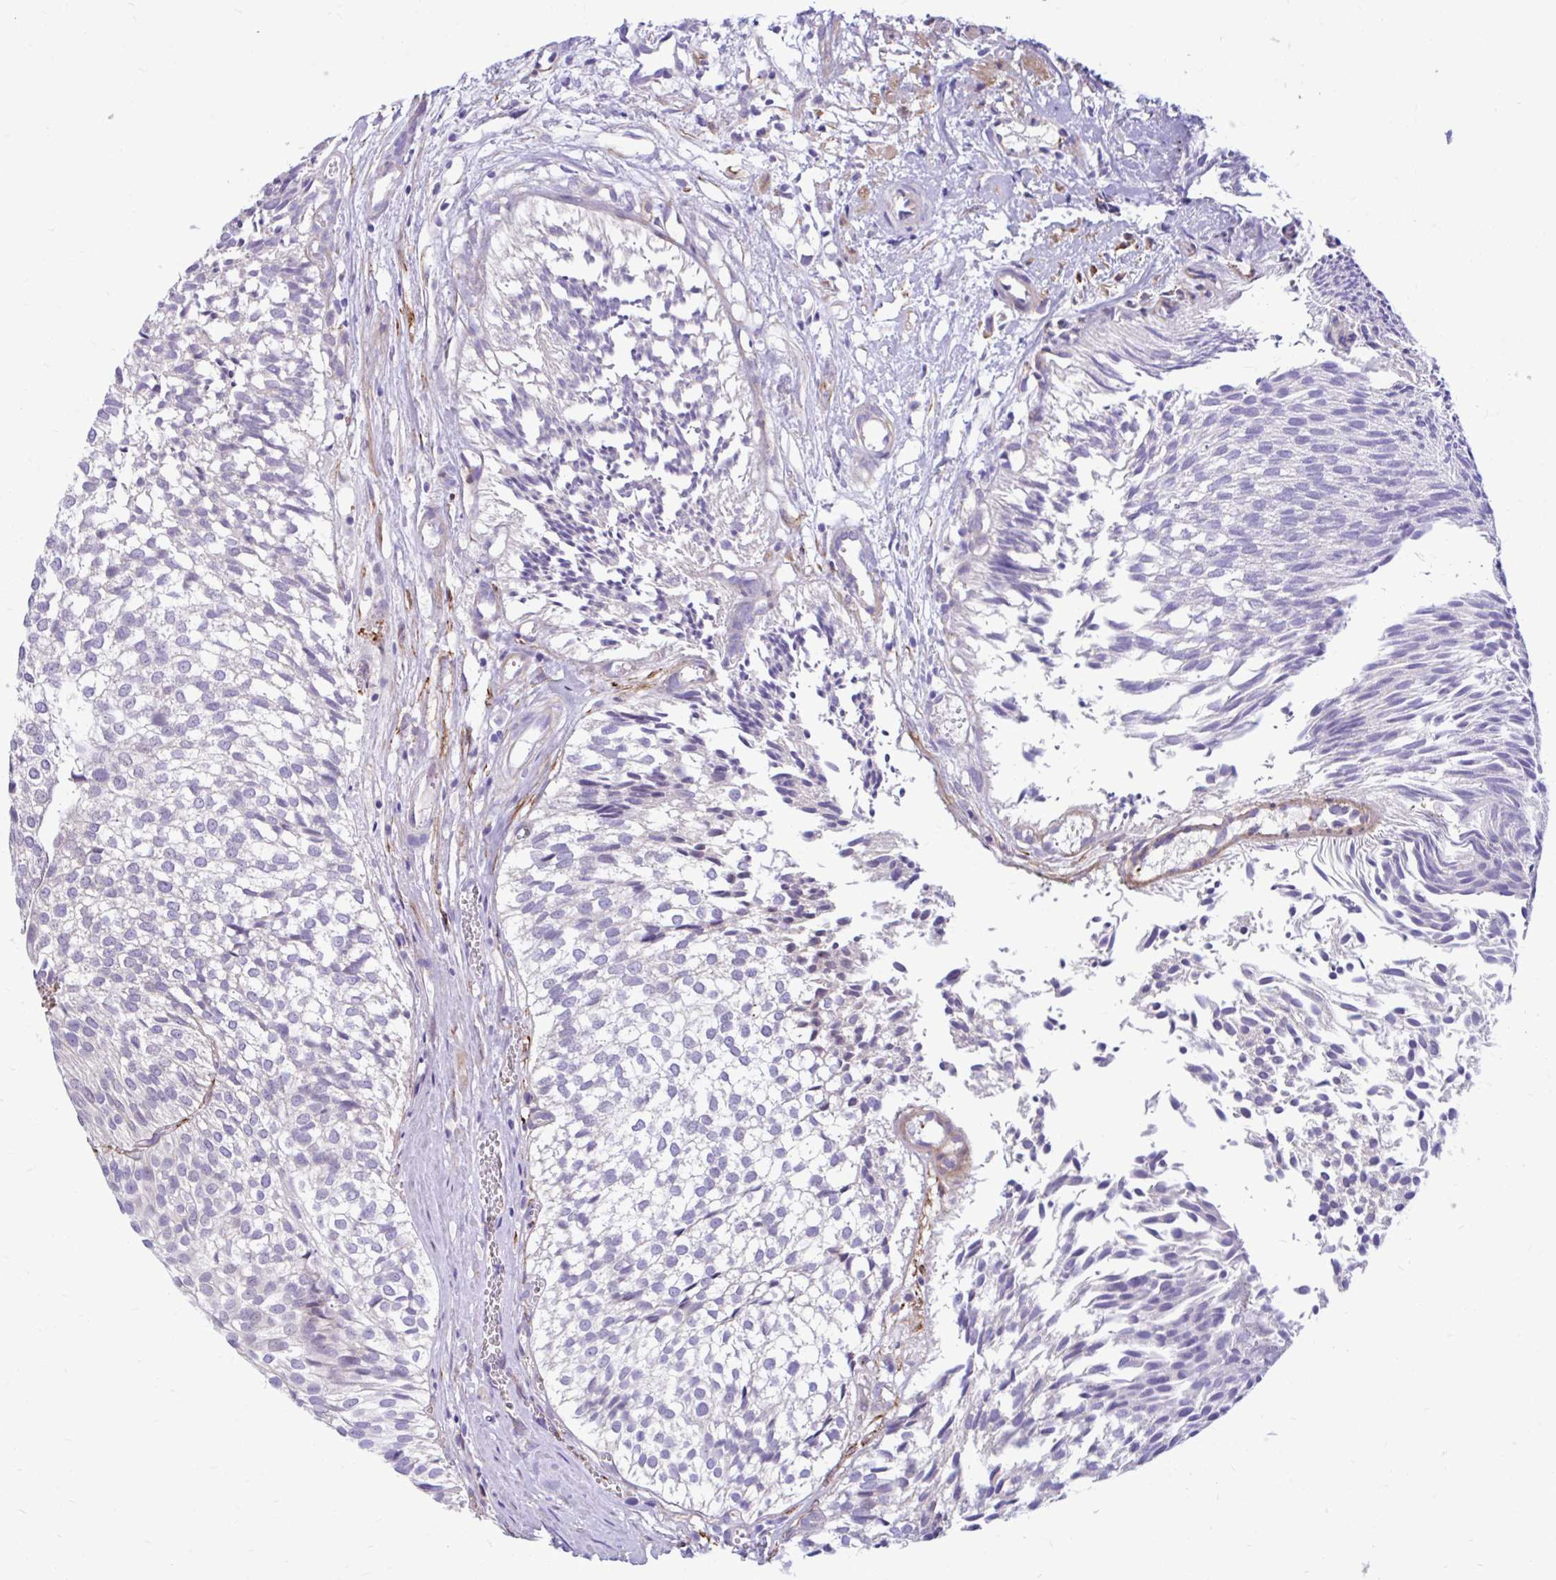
{"staining": {"intensity": "negative", "quantity": "none", "location": "none"}, "tissue": "urothelial cancer", "cell_type": "Tumor cells", "image_type": "cancer", "snomed": [{"axis": "morphology", "description": "Urothelial carcinoma, Low grade"}, {"axis": "topography", "description": "Urinary bladder"}], "caption": "Tumor cells are negative for brown protein staining in low-grade urothelial carcinoma.", "gene": "ESPNL", "patient": {"sex": "male", "age": 91}}